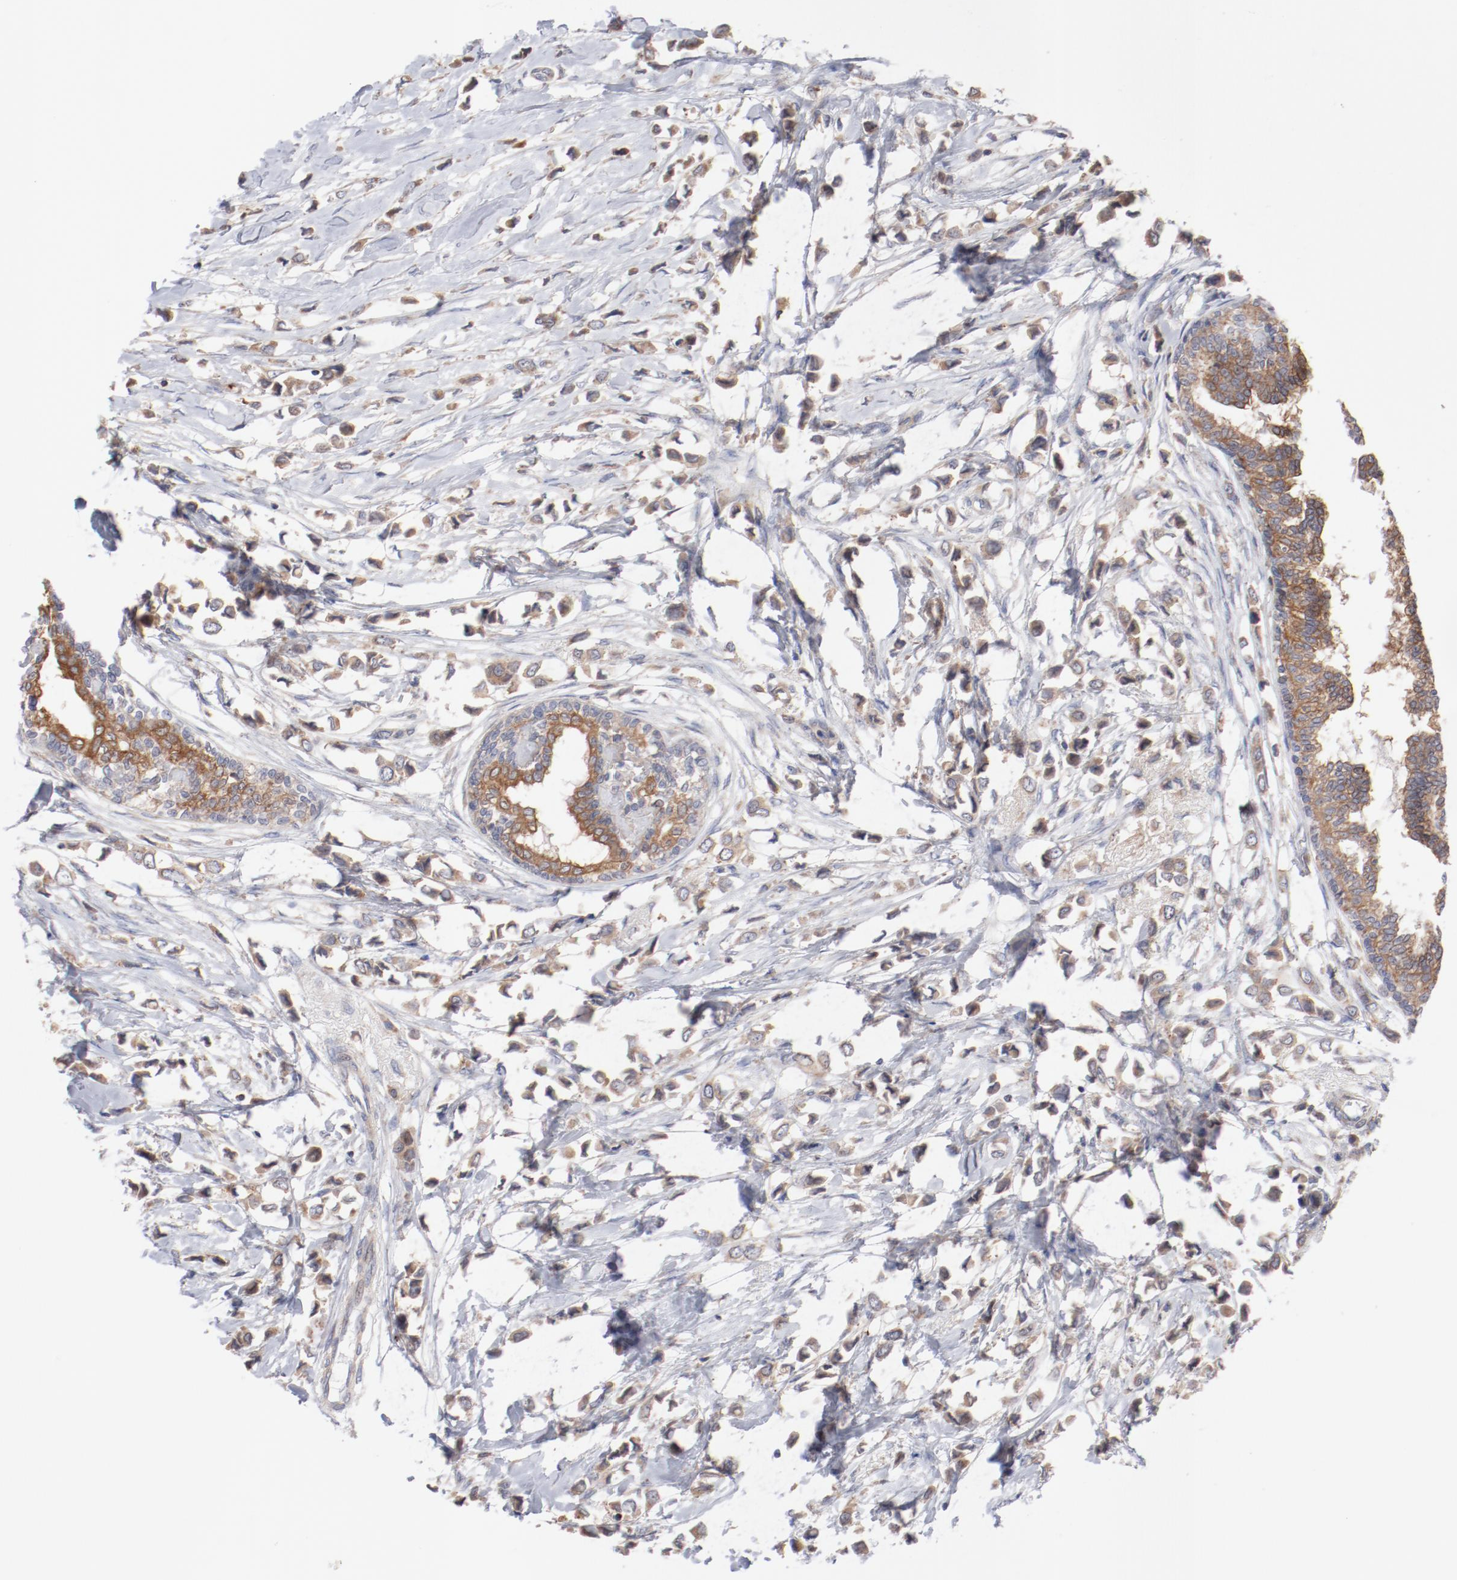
{"staining": {"intensity": "moderate", "quantity": ">75%", "location": "cytoplasmic/membranous"}, "tissue": "breast cancer", "cell_type": "Tumor cells", "image_type": "cancer", "snomed": [{"axis": "morphology", "description": "Lobular carcinoma"}, {"axis": "topography", "description": "Breast"}], "caption": "Immunohistochemistry staining of breast cancer, which exhibits medium levels of moderate cytoplasmic/membranous positivity in about >75% of tumor cells indicating moderate cytoplasmic/membranous protein expression. The staining was performed using DAB (3,3'-diaminobenzidine) (brown) for protein detection and nuclei were counterstained in hematoxylin (blue).", "gene": "PPFIBP2", "patient": {"sex": "female", "age": 51}}